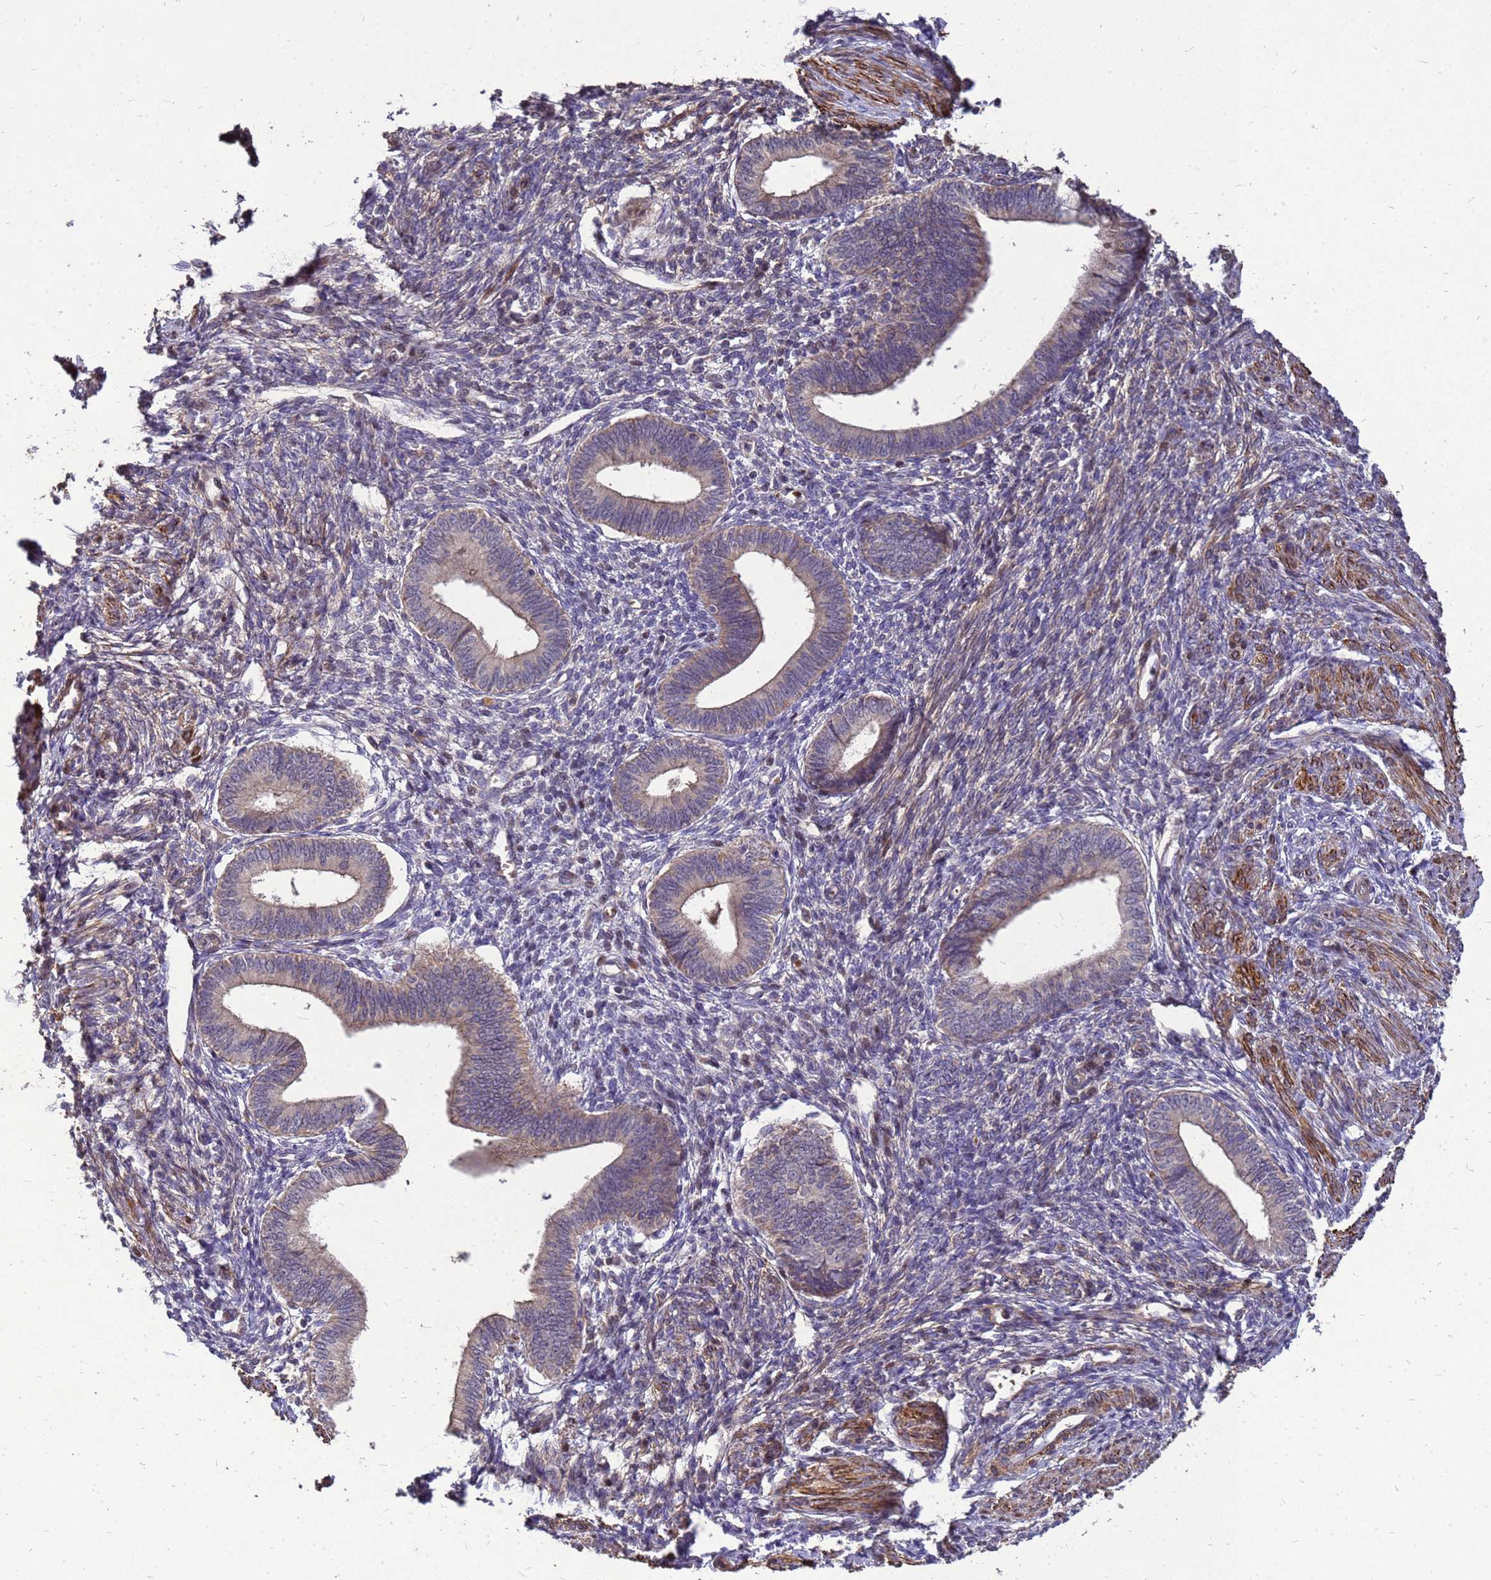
{"staining": {"intensity": "negative", "quantity": "none", "location": "none"}, "tissue": "endometrium", "cell_type": "Cells in endometrial stroma", "image_type": "normal", "snomed": [{"axis": "morphology", "description": "Normal tissue, NOS"}, {"axis": "topography", "description": "Endometrium"}], "caption": "A high-resolution photomicrograph shows immunohistochemistry (IHC) staining of benign endometrium, which displays no significant expression in cells in endometrial stroma. (DAB (3,3'-diaminobenzidine) immunohistochemistry (IHC) with hematoxylin counter stain).", "gene": "RSPRY1", "patient": {"sex": "female", "age": 46}}